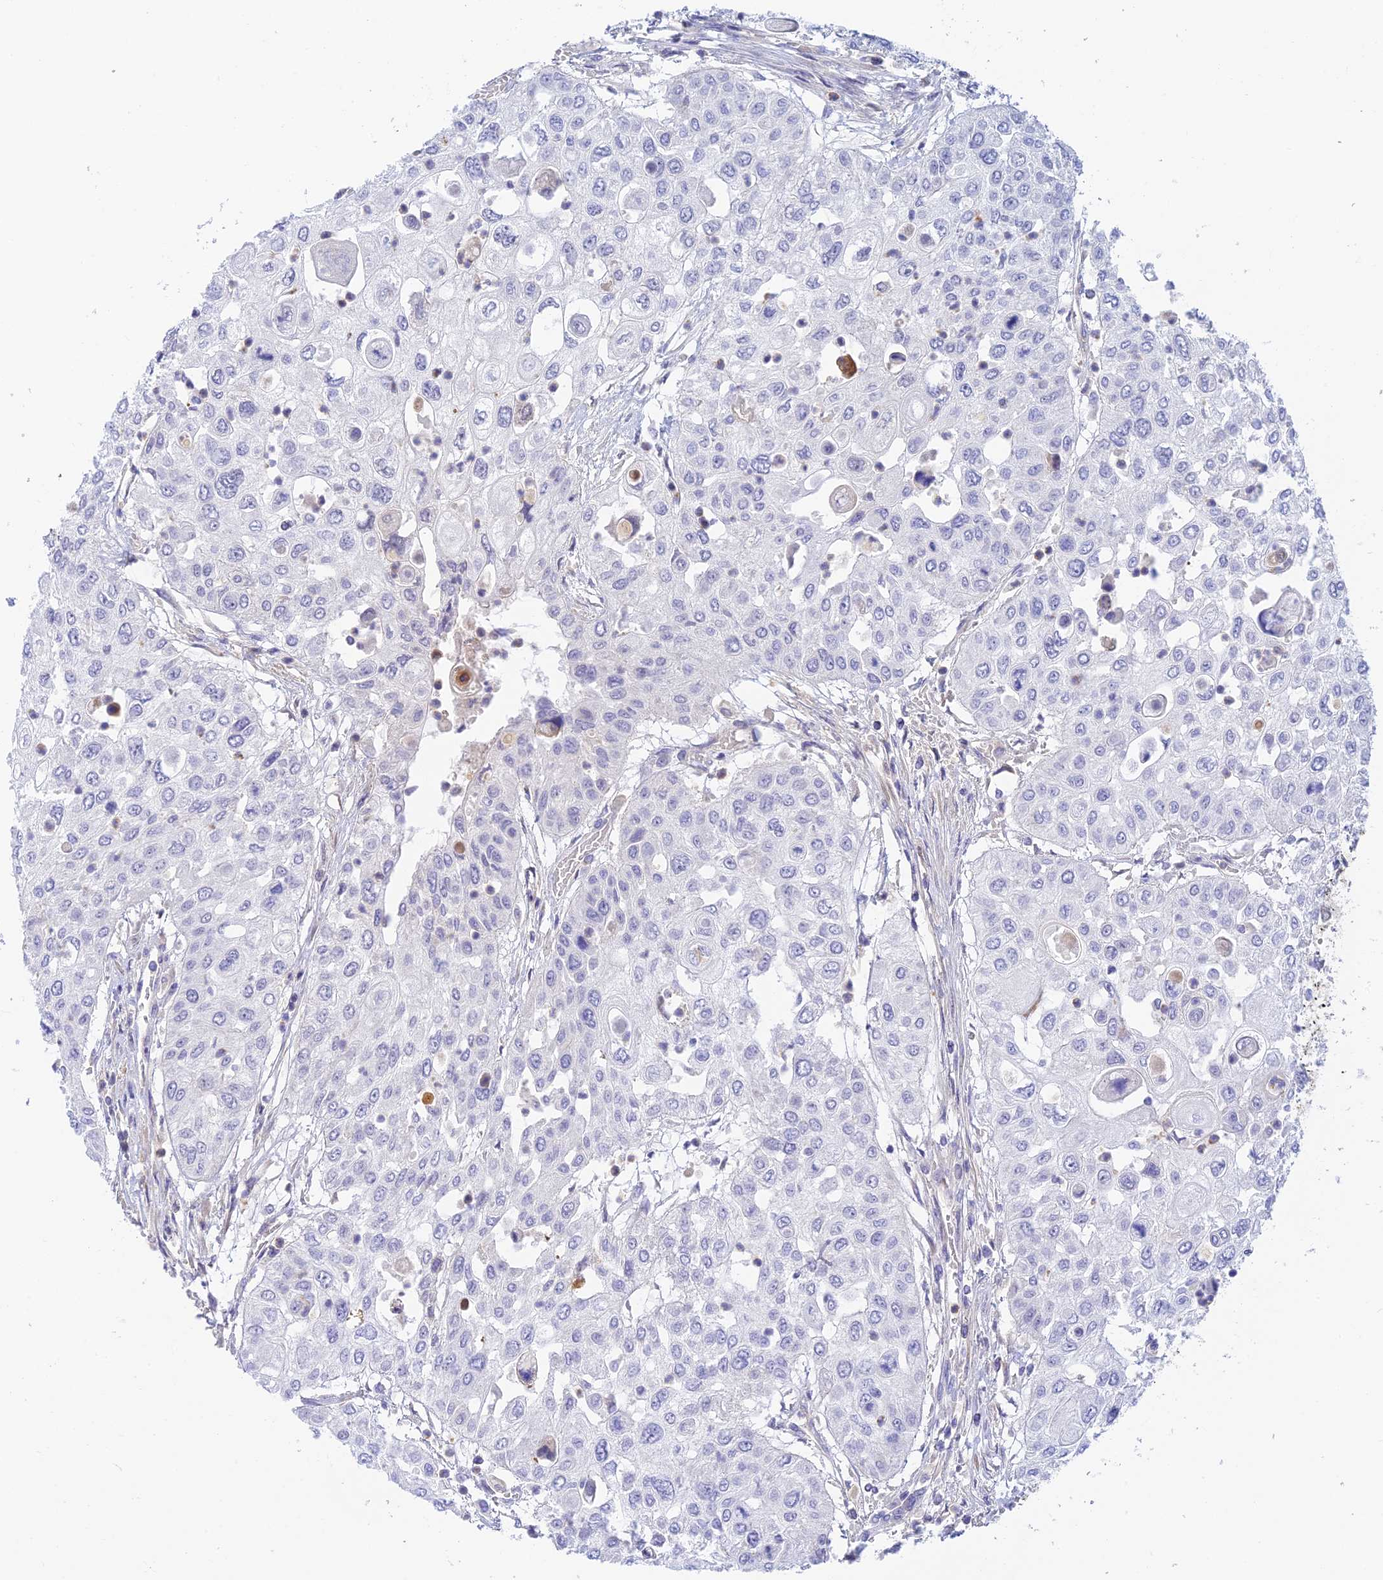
{"staining": {"intensity": "negative", "quantity": "none", "location": "none"}, "tissue": "urothelial cancer", "cell_type": "Tumor cells", "image_type": "cancer", "snomed": [{"axis": "morphology", "description": "Urothelial carcinoma, High grade"}, {"axis": "topography", "description": "Urinary bladder"}], "caption": "Tumor cells are negative for brown protein staining in high-grade urothelial carcinoma.", "gene": "INTS13", "patient": {"sex": "female", "age": 79}}